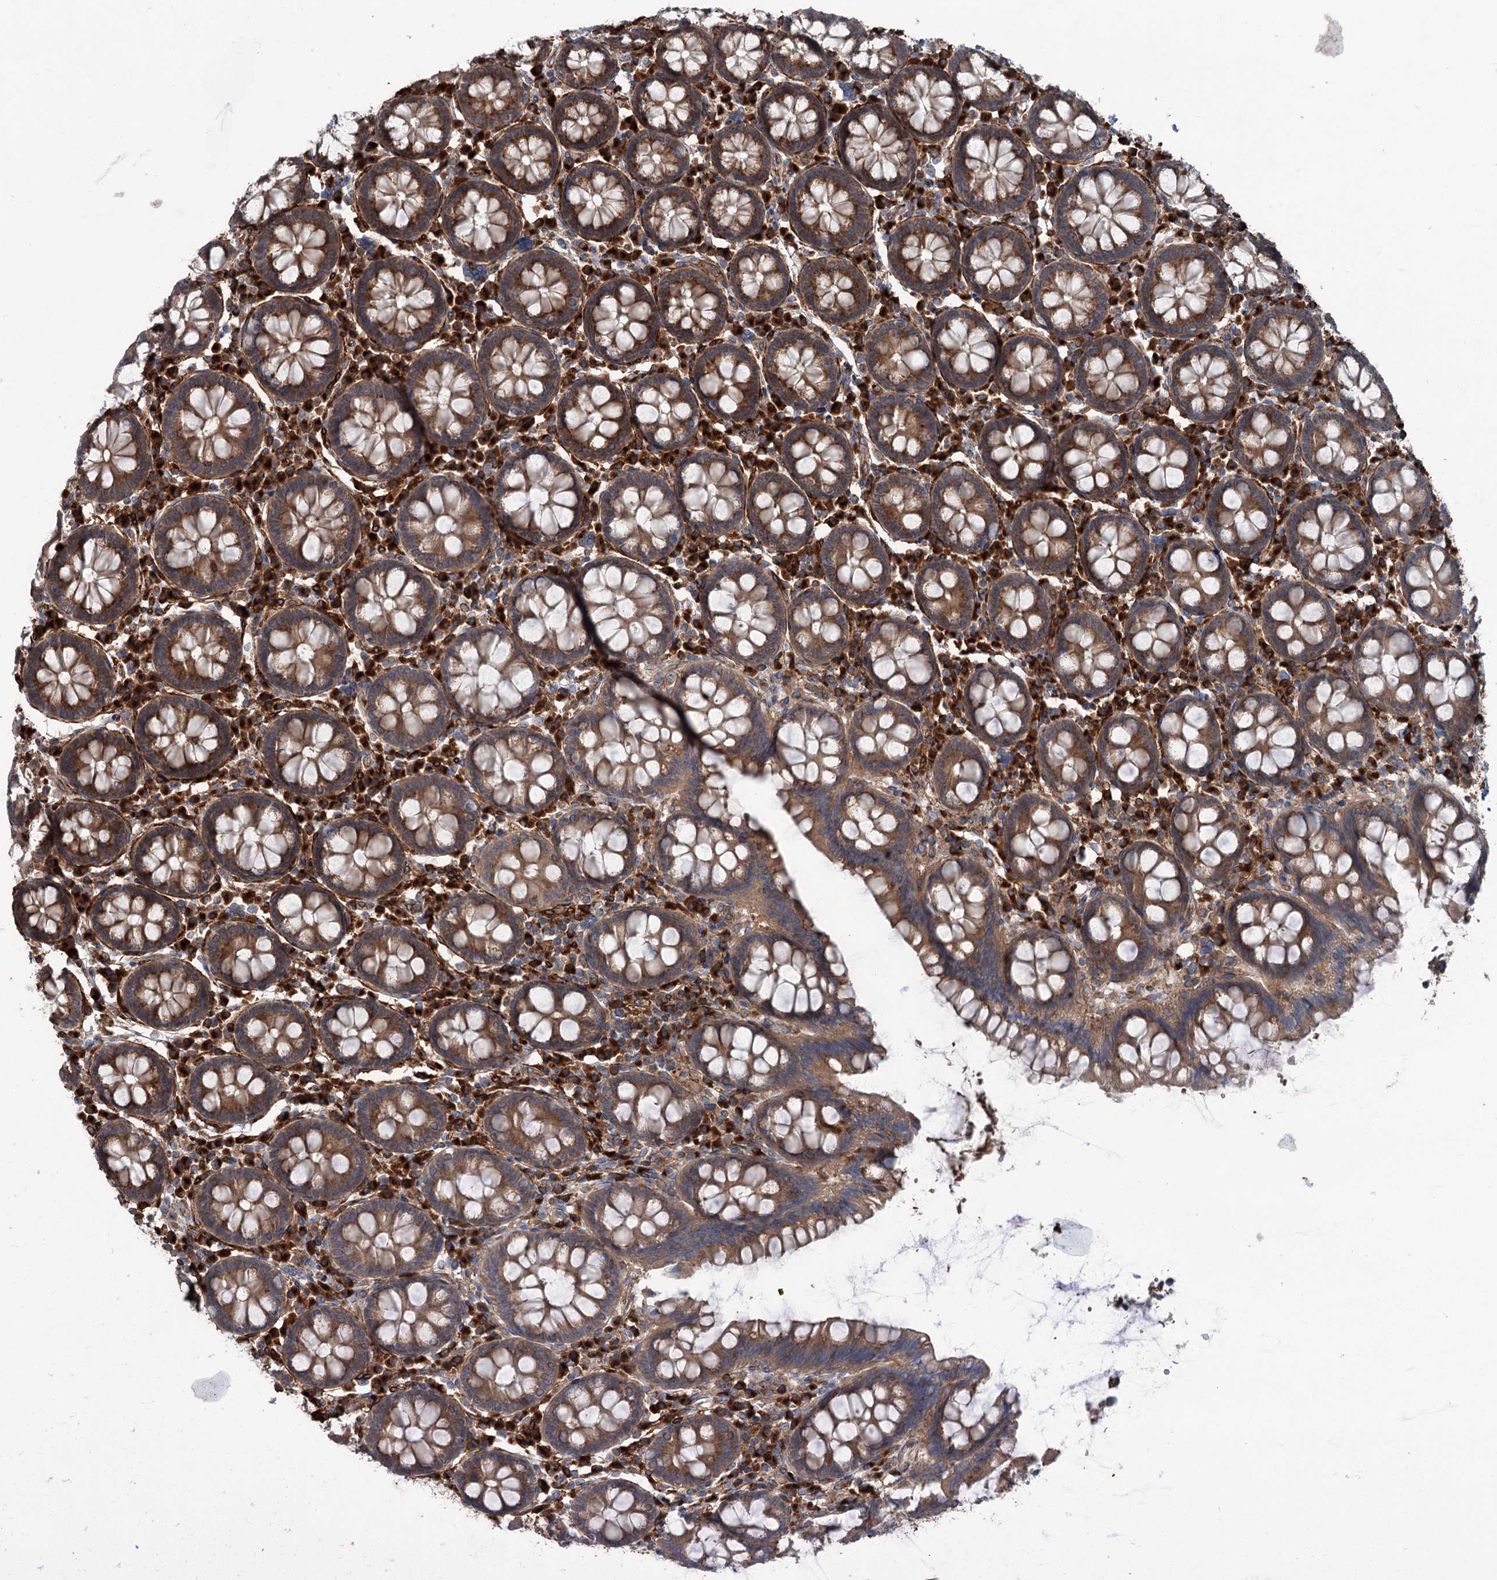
{"staining": {"intensity": "moderate", "quantity": ">75%", "location": "cytoplasmic/membranous"}, "tissue": "colon", "cell_type": "Endothelial cells", "image_type": "normal", "snomed": [{"axis": "morphology", "description": "Normal tissue, NOS"}, {"axis": "topography", "description": "Colon"}], "caption": "An image of colon stained for a protein displays moderate cytoplasmic/membranous brown staining in endothelial cells. The staining was performed using DAB to visualize the protein expression in brown, while the nuclei were stained in blue with hematoxylin (Magnification: 20x).", "gene": "CALCOCO1", "patient": {"sex": "female", "age": 79}}